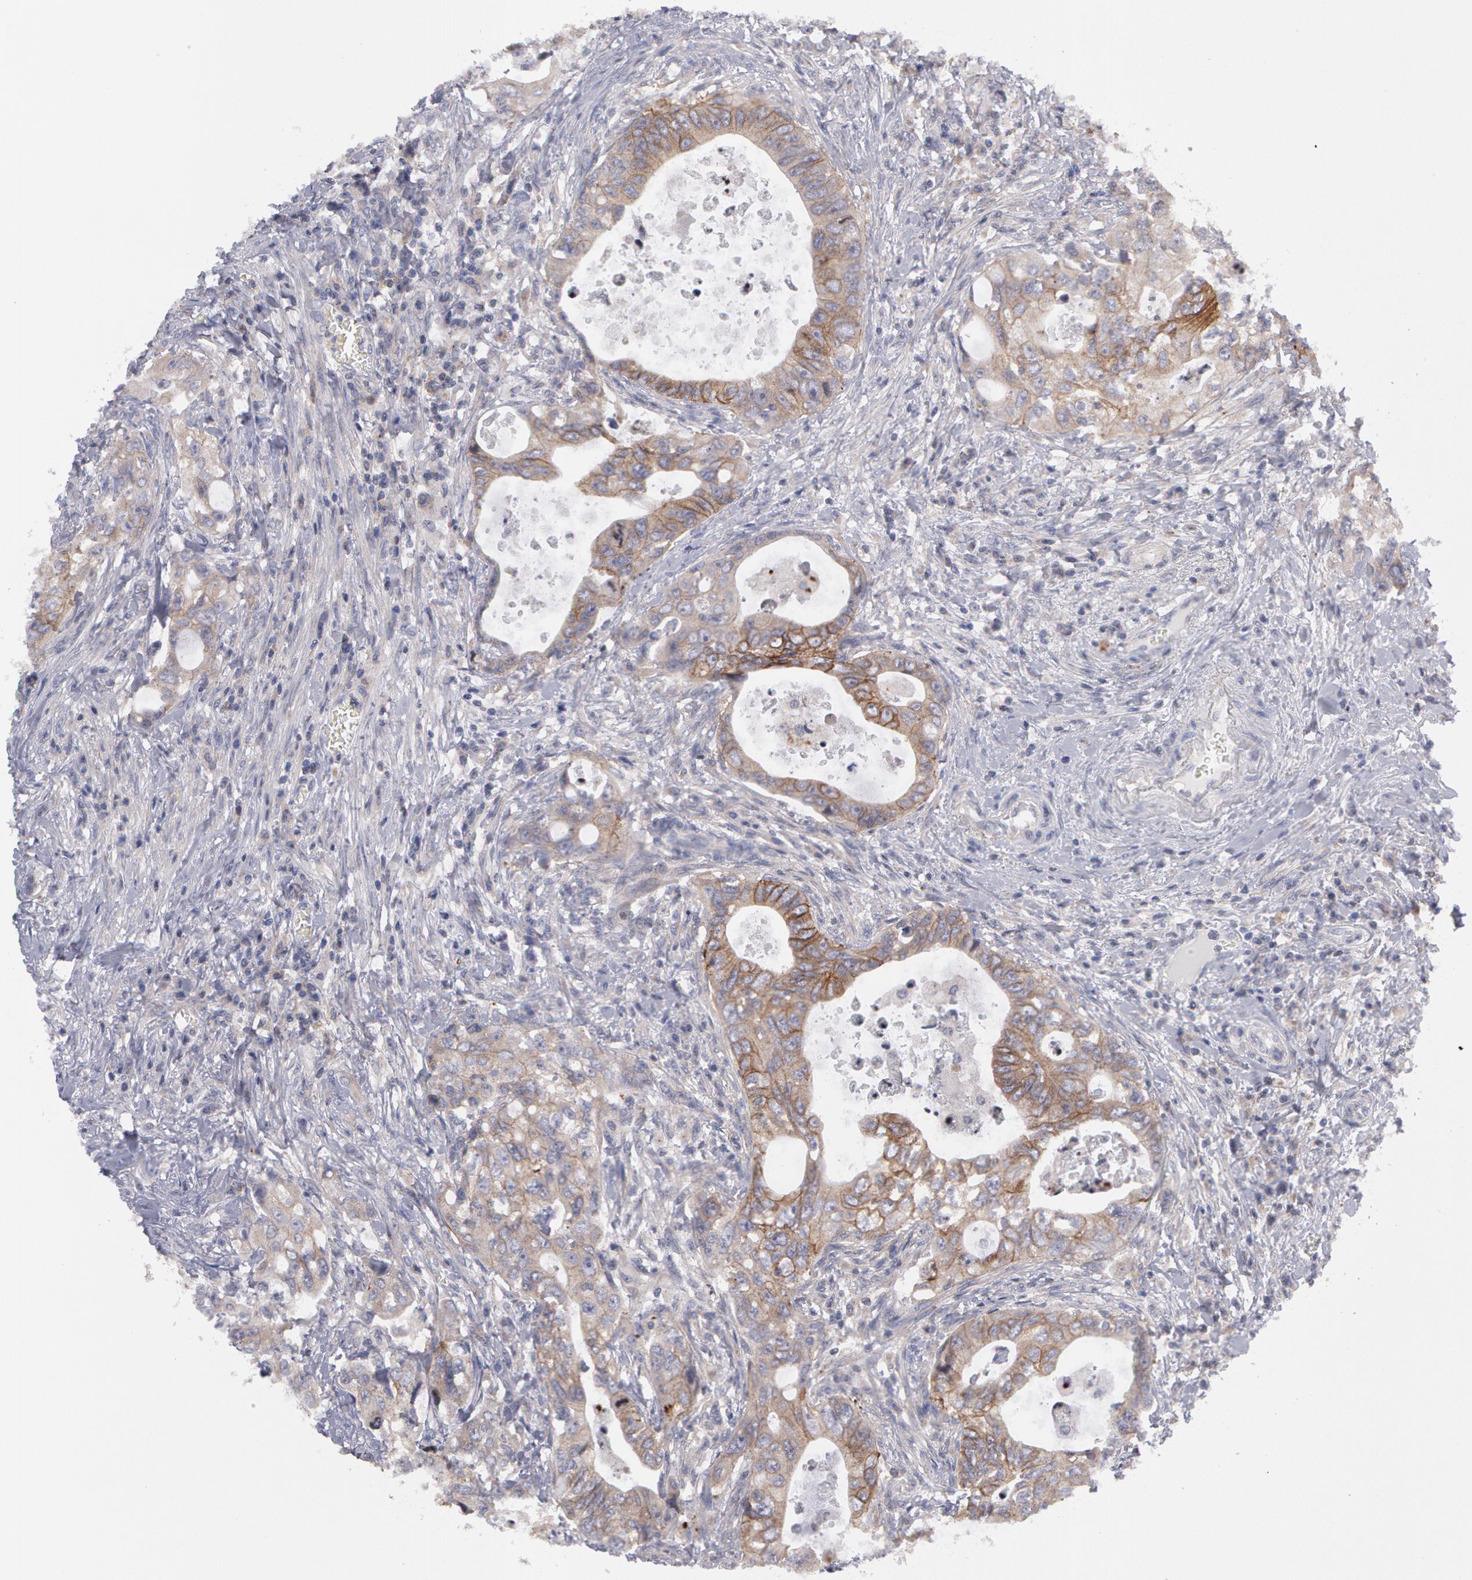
{"staining": {"intensity": "weak", "quantity": ">75%", "location": "cytoplasmic/membranous"}, "tissue": "colorectal cancer", "cell_type": "Tumor cells", "image_type": "cancer", "snomed": [{"axis": "morphology", "description": "Adenocarcinoma, NOS"}, {"axis": "topography", "description": "Rectum"}], "caption": "Immunohistochemistry (DAB (3,3'-diaminobenzidine)) staining of human colorectal cancer displays weak cytoplasmic/membranous protein staining in approximately >75% of tumor cells.", "gene": "ERBB2", "patient": {"sex": "female", "age": 57}}